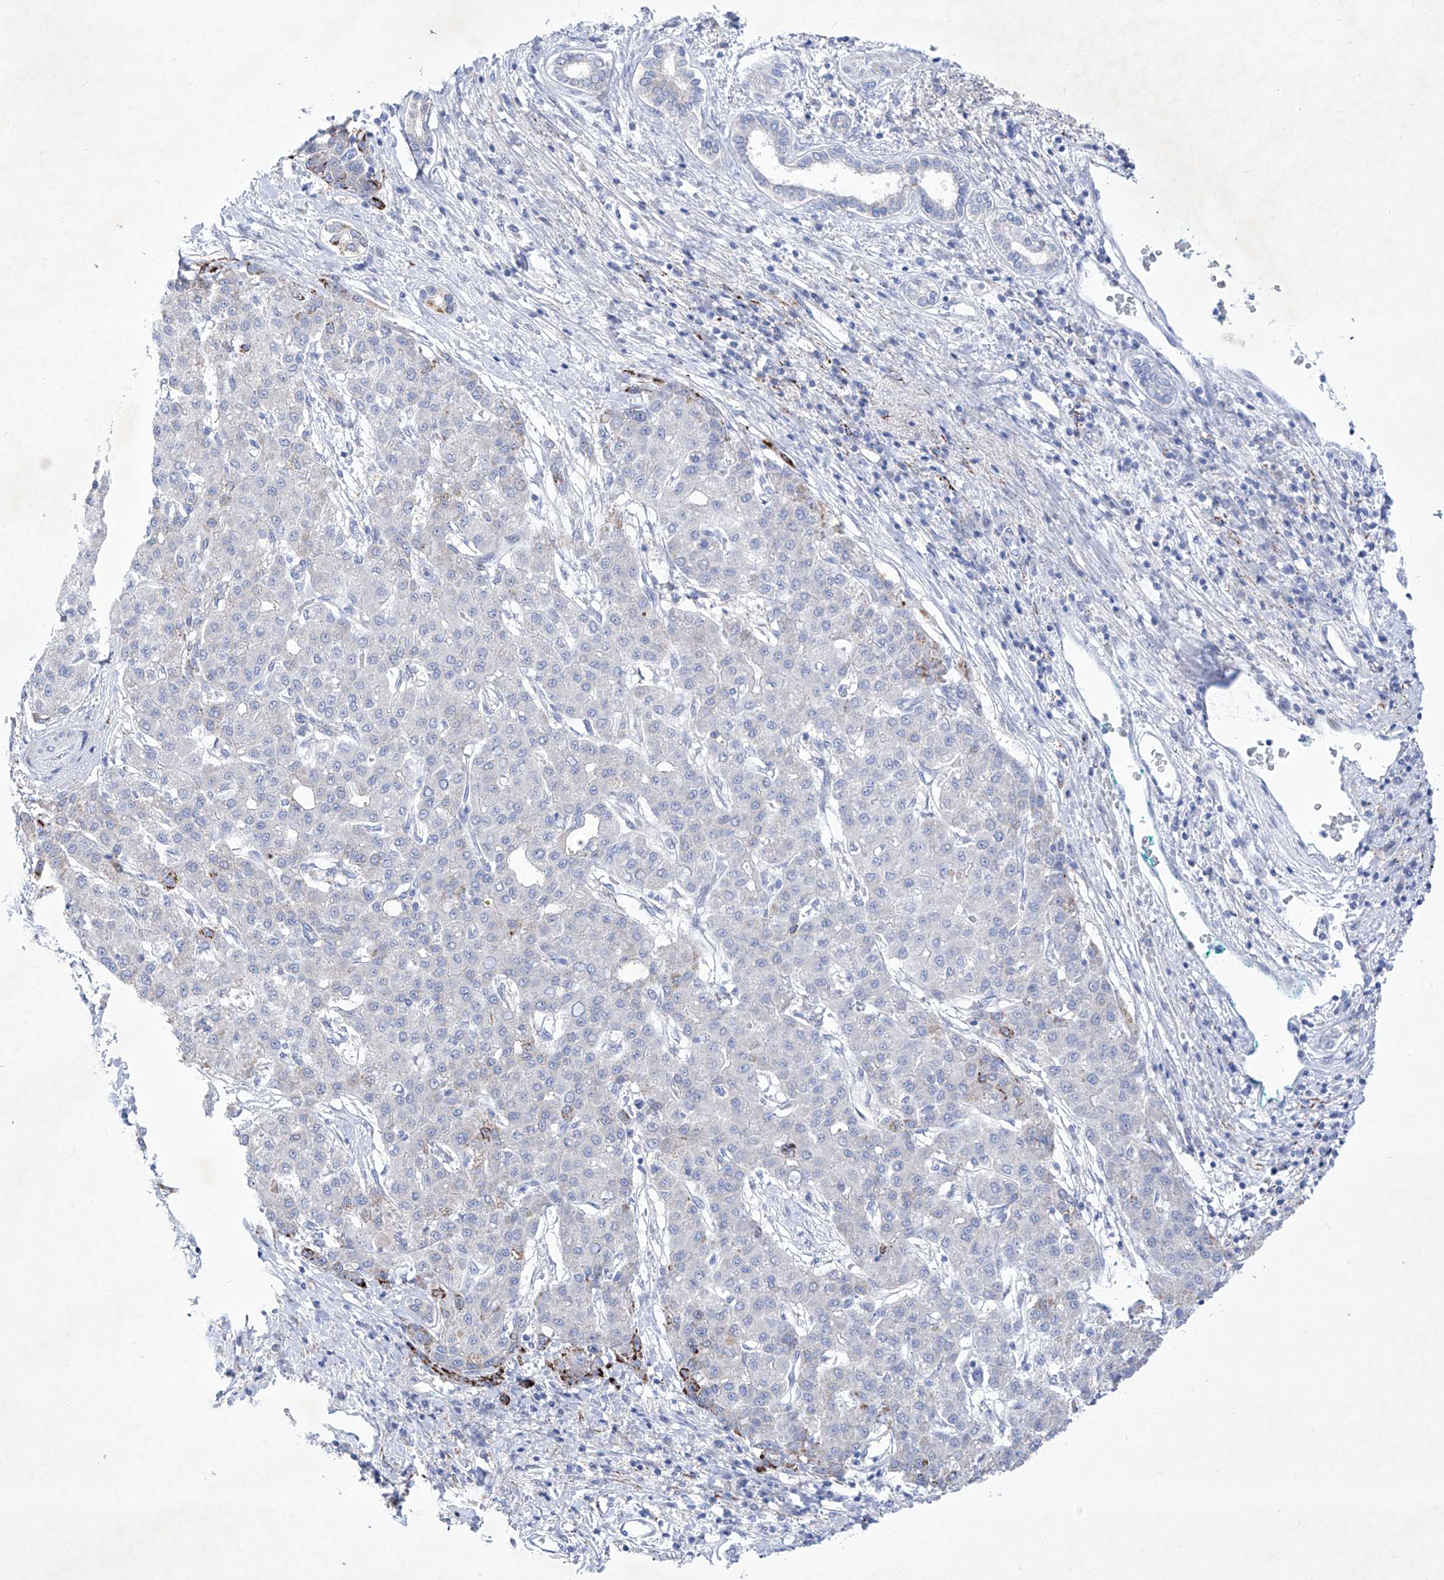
{"staining": {"intensity": "negative", "quantity": "none", "location": "none"}, "tissue": "liver cancer", "cell_type": "Tumor cells", "image_type": "cancer", "snomed": [{"axis": "morphology", "description": "Carcinoma, Hepatocellular, NOS"}, {"axis": "topography", "description": "Liver"}], "caption": "There is no significant expression in tumor cells of liver cancer (hepatocellular carcinoma).", "gene": "C1orf87", "patient": {"sex": "male", "age": 65}}